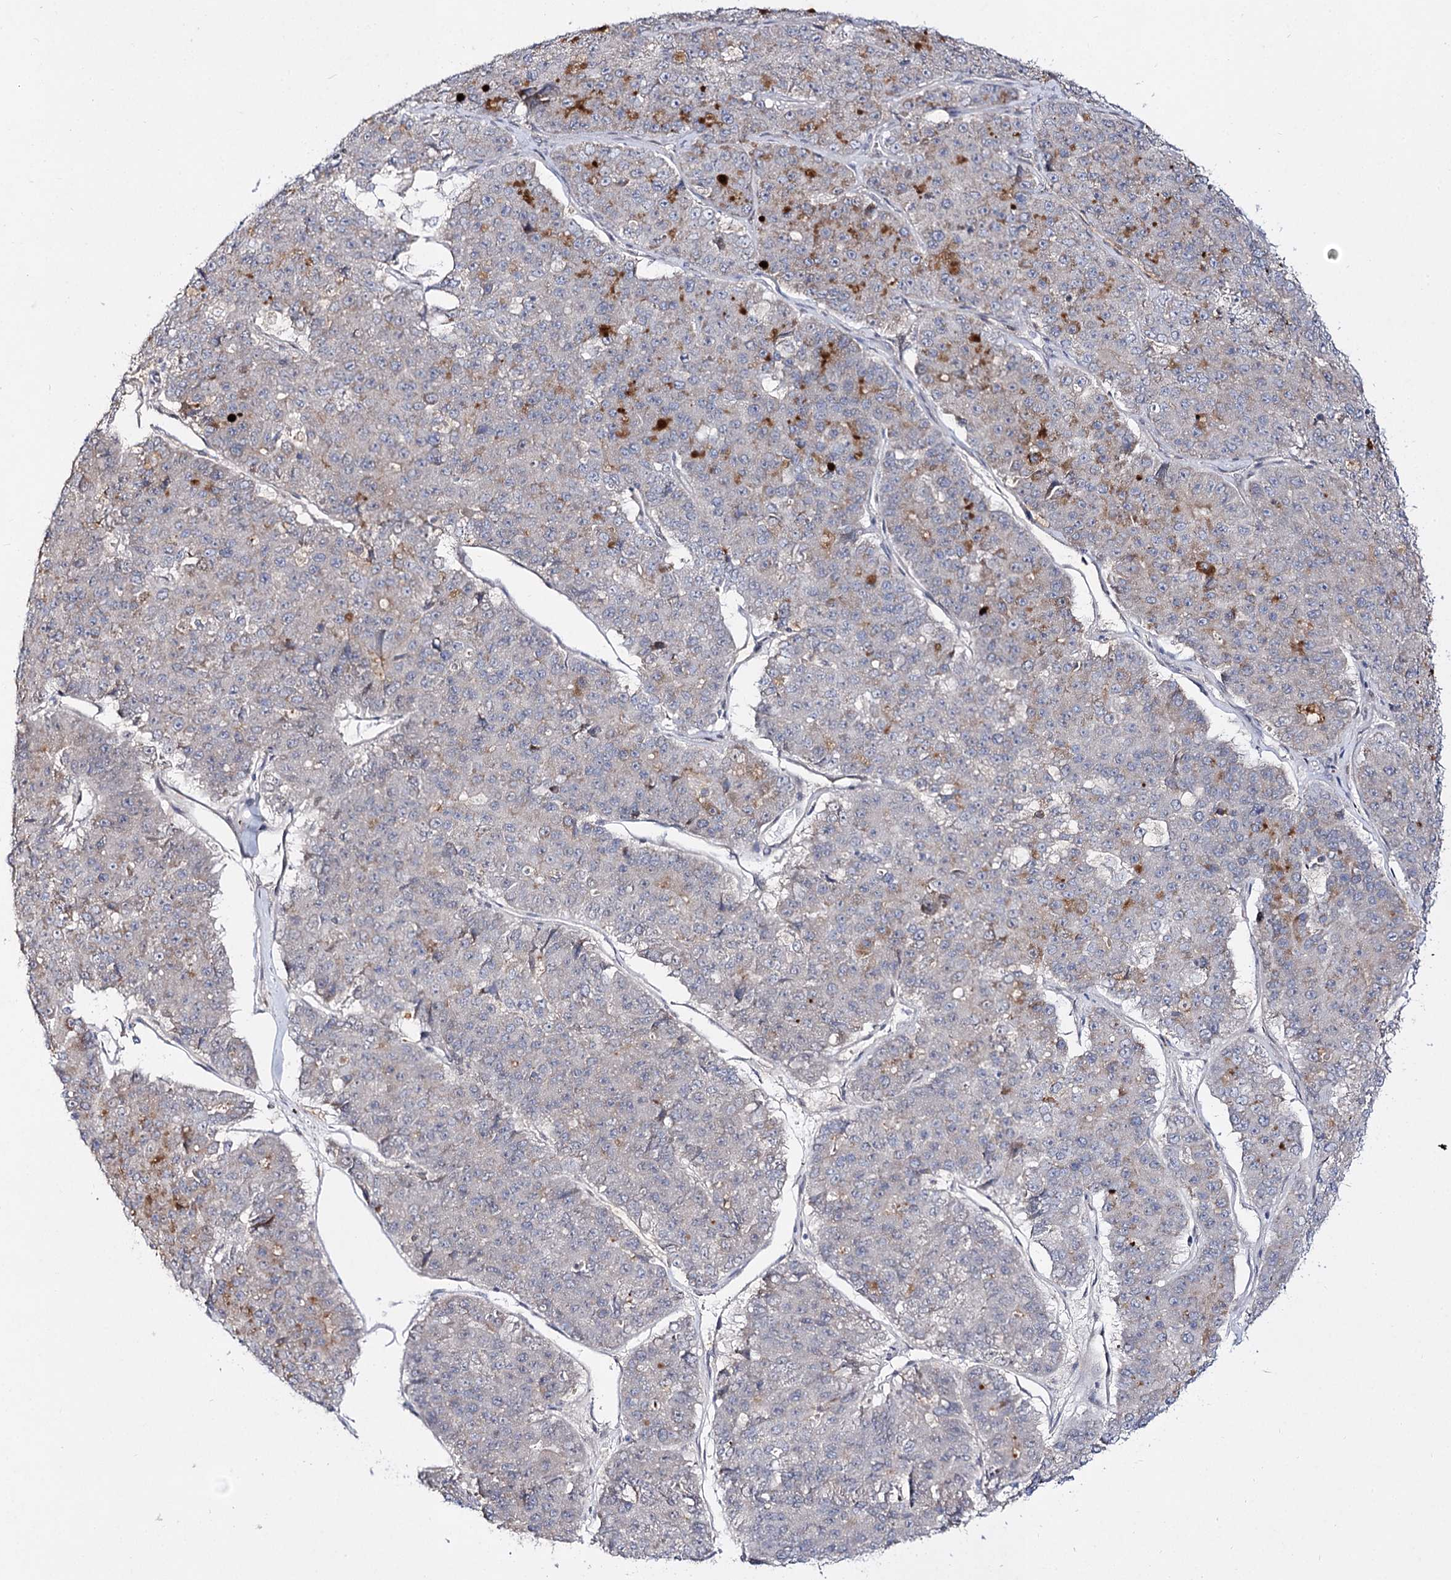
{"staining": {"intensity": "moderate", "quantity": "<25%", "location": "cytoplasmic/membranous"}, "tissue": "pancreatic cancer", "cell_type": "Tumor cells", "image_type": "cancer", "snomed": [{"axis": "morphology", "description": "Adenocarcinoma, NOS"}, {"axis": "topography", "description": "Pancreas"}], "caption": "Tumor cells show low levels of moderate cytoplasmic/membranous expression in about <25% of cells in human pancreatic cancer (adenocarcinoma).", "gene": "C11orf80", "patient": {"sex": "male", "age": 50}}